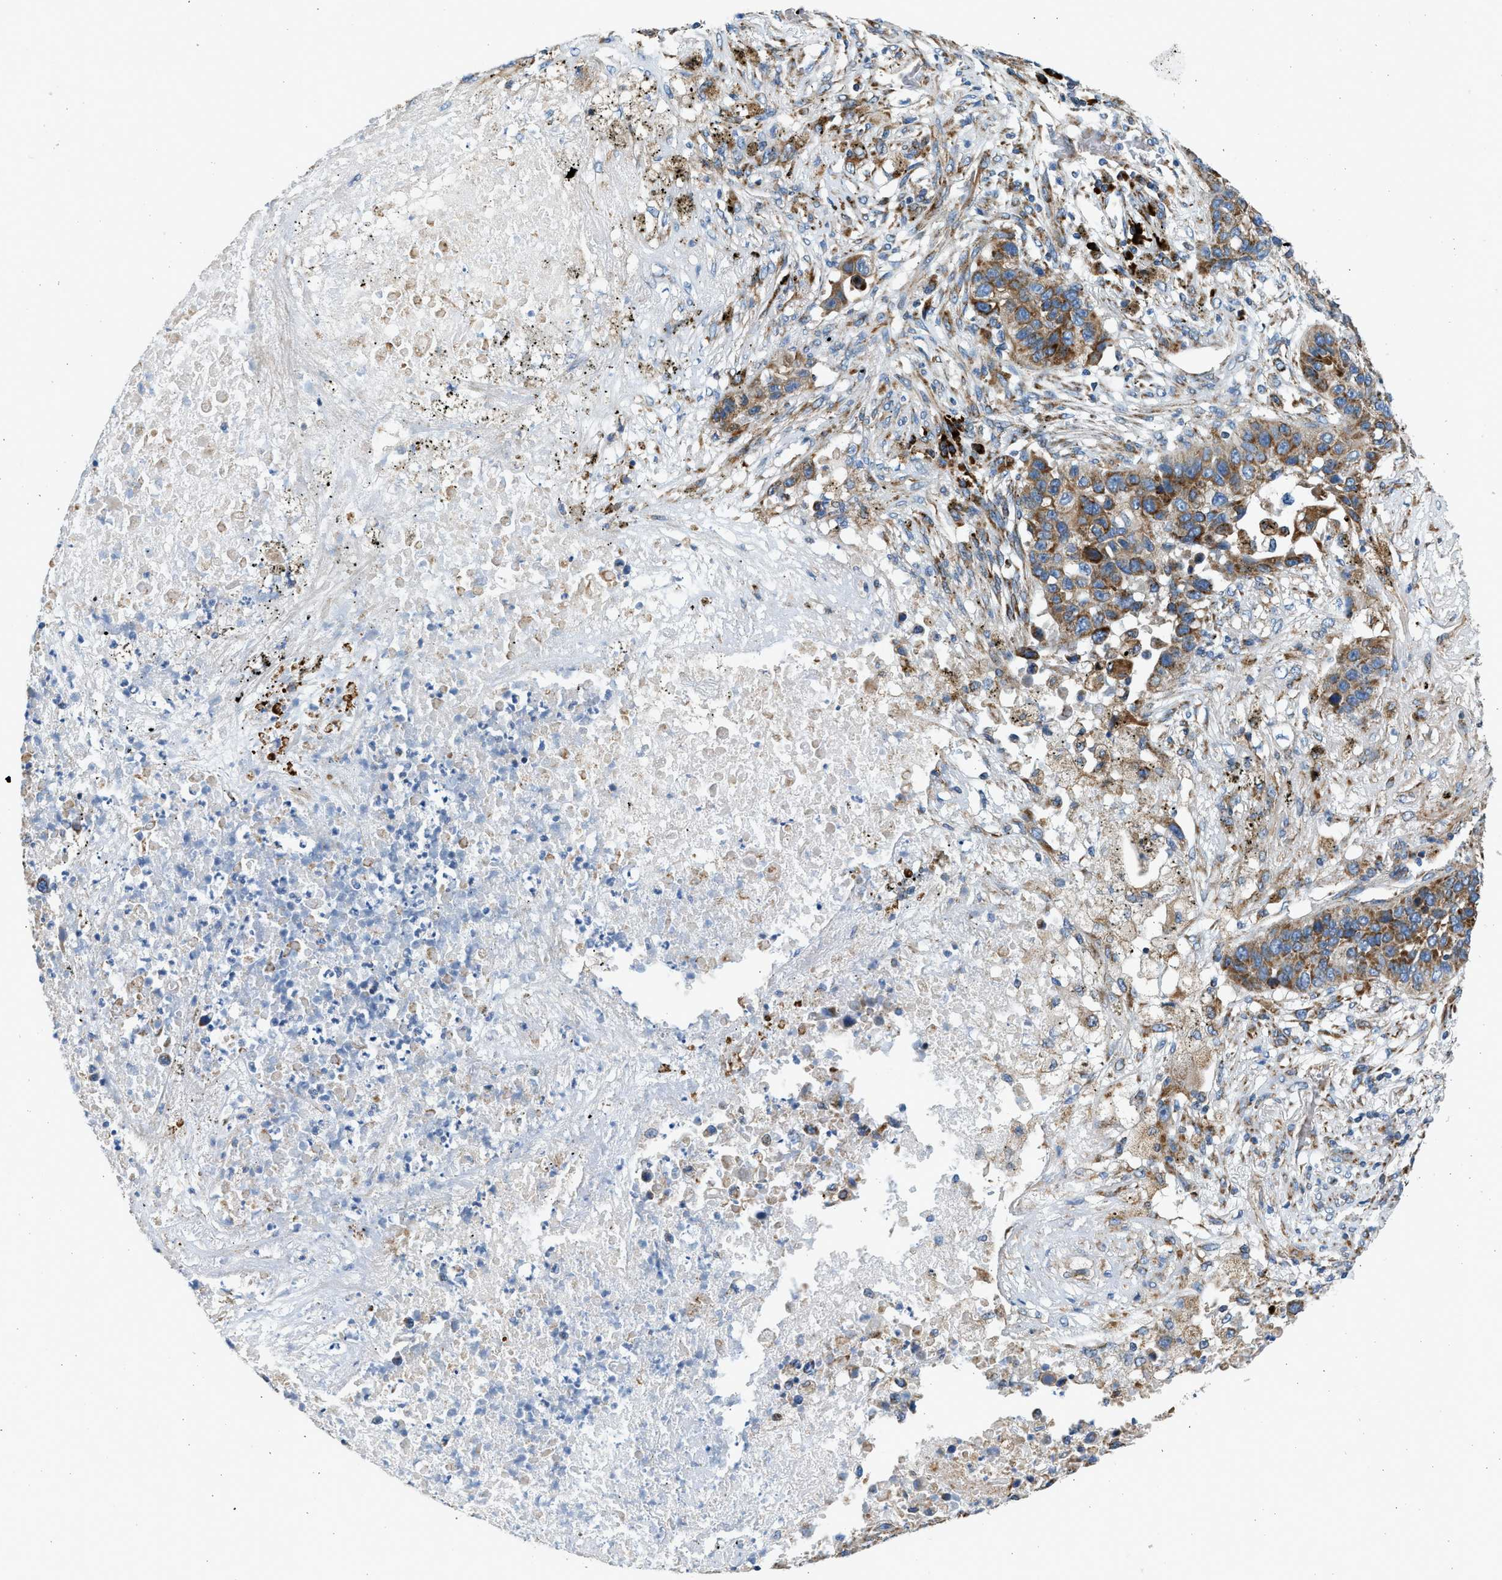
{"staining": {"intensity": "moderate", "quantity": ">75%", "location": "cytoplasmic/membranous"}, "tissue": "lung cancer", "cell_type": "Tumor cells", "image_type": "cancer", "snomed": [{"axis": "morphology", "description": "Squamous cell carcinoma, NOS"}, {"axis": "topography", "description": "Lung"}], "caption": "Protein expression analysis of lung cancer displays moderate cytoplasmic/membranous expression in about >75% of tumor cells.", "gene": "KCNMB3", "patient": {"sex": "male", "age": 57}}